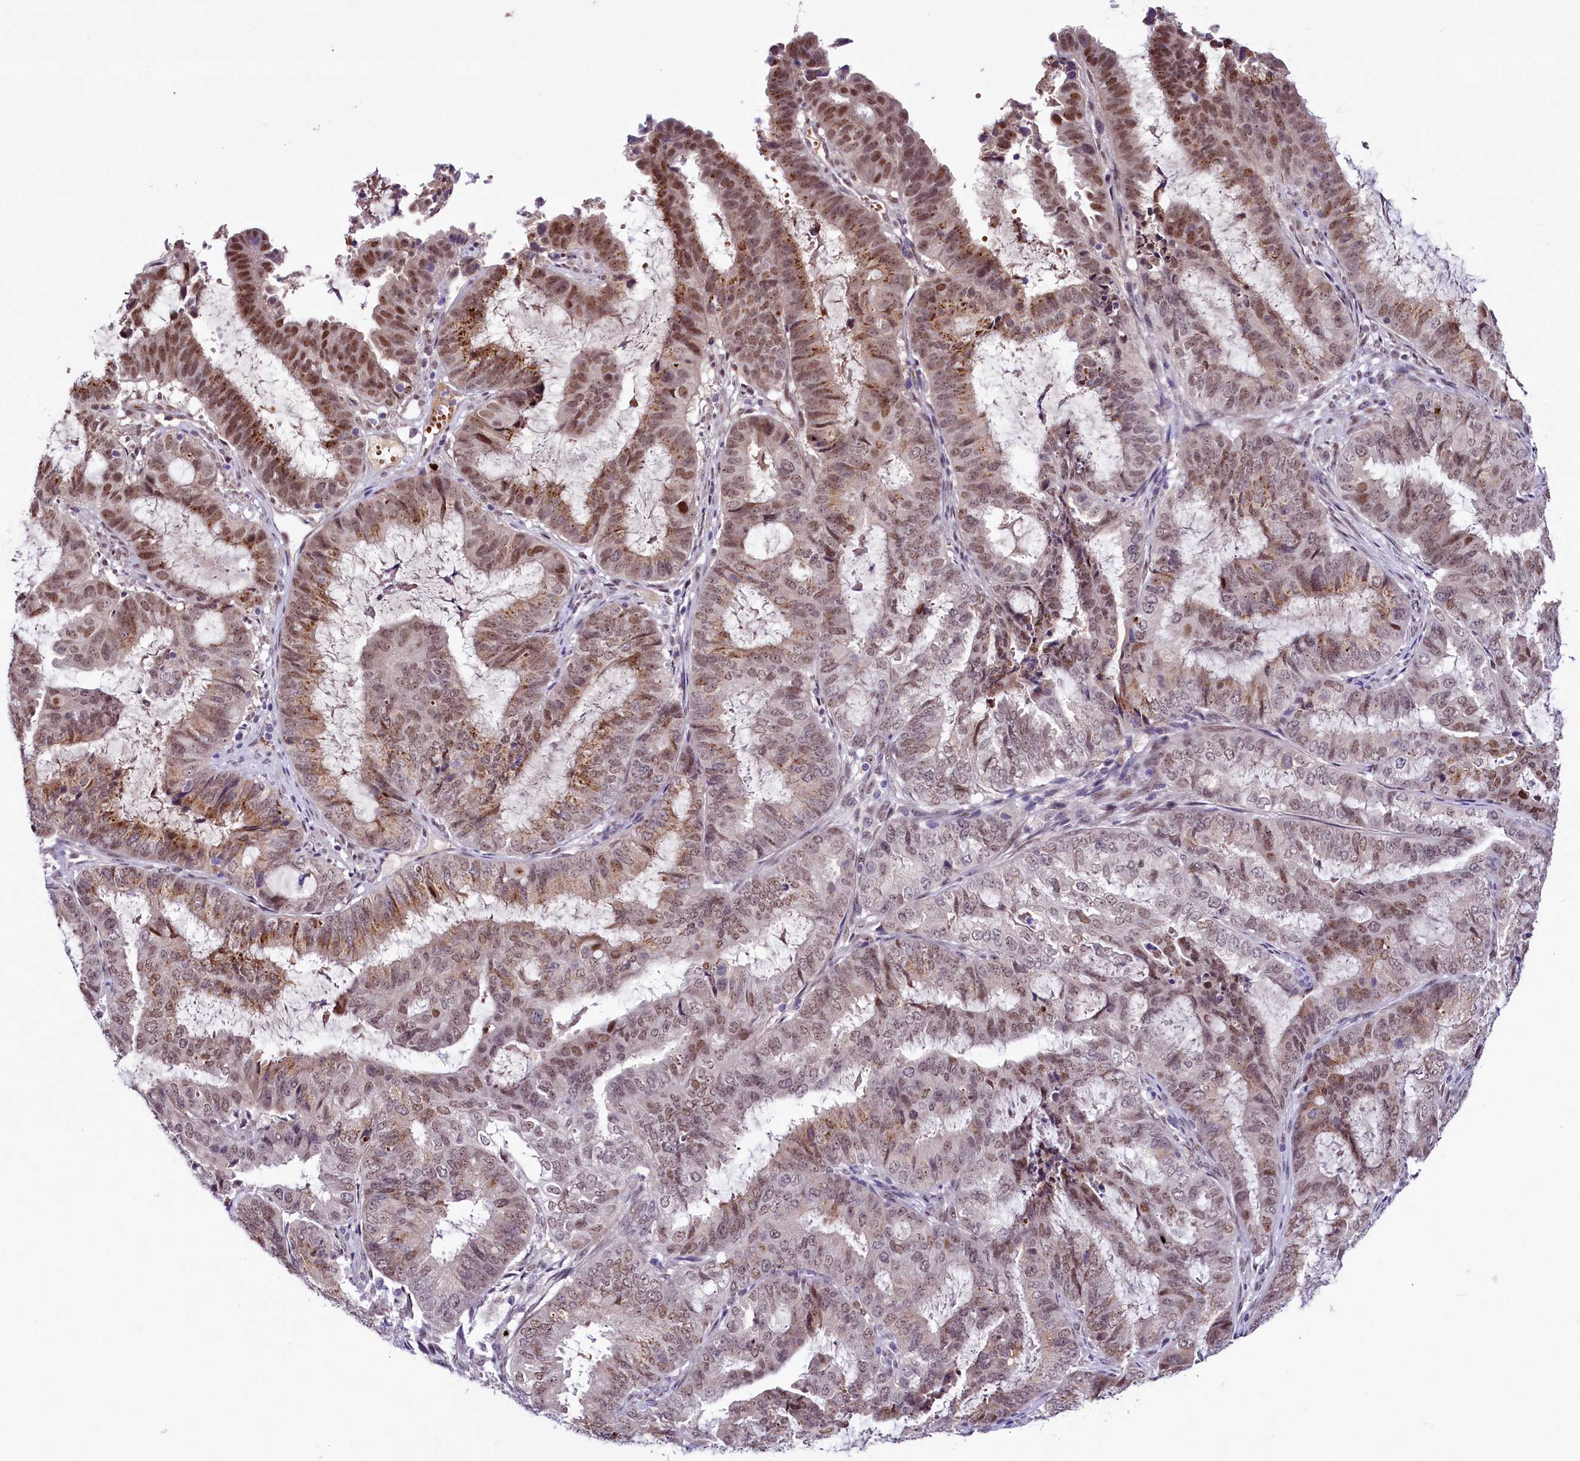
{"staining": {"intensity": "moderate", "quantity": "25%-75%", "location": "cytoplasmic/membranous,nuclear"}, "tissue": "endometrial cancer", "cell_type": "Tumor cells", "image_type": "cancer", "snomed": [{"axis": "morphology", "description": "Adenocarcinoma, NOS"}, {"axis": "topography", "description": "Endometrium"}], "caption": "A histopathology image of human endometrial adenocarcinoma stained for a protein exhibits moderate cytoplasmic/membranous and nuclear brown staining in tumor cells. (Stains: DAB in brown, nuclei in blue, Microscopy: brightfield microscopy at high magnification).", "gene": "LEUTX", "patient": {"sex": "female", "age": 51}}